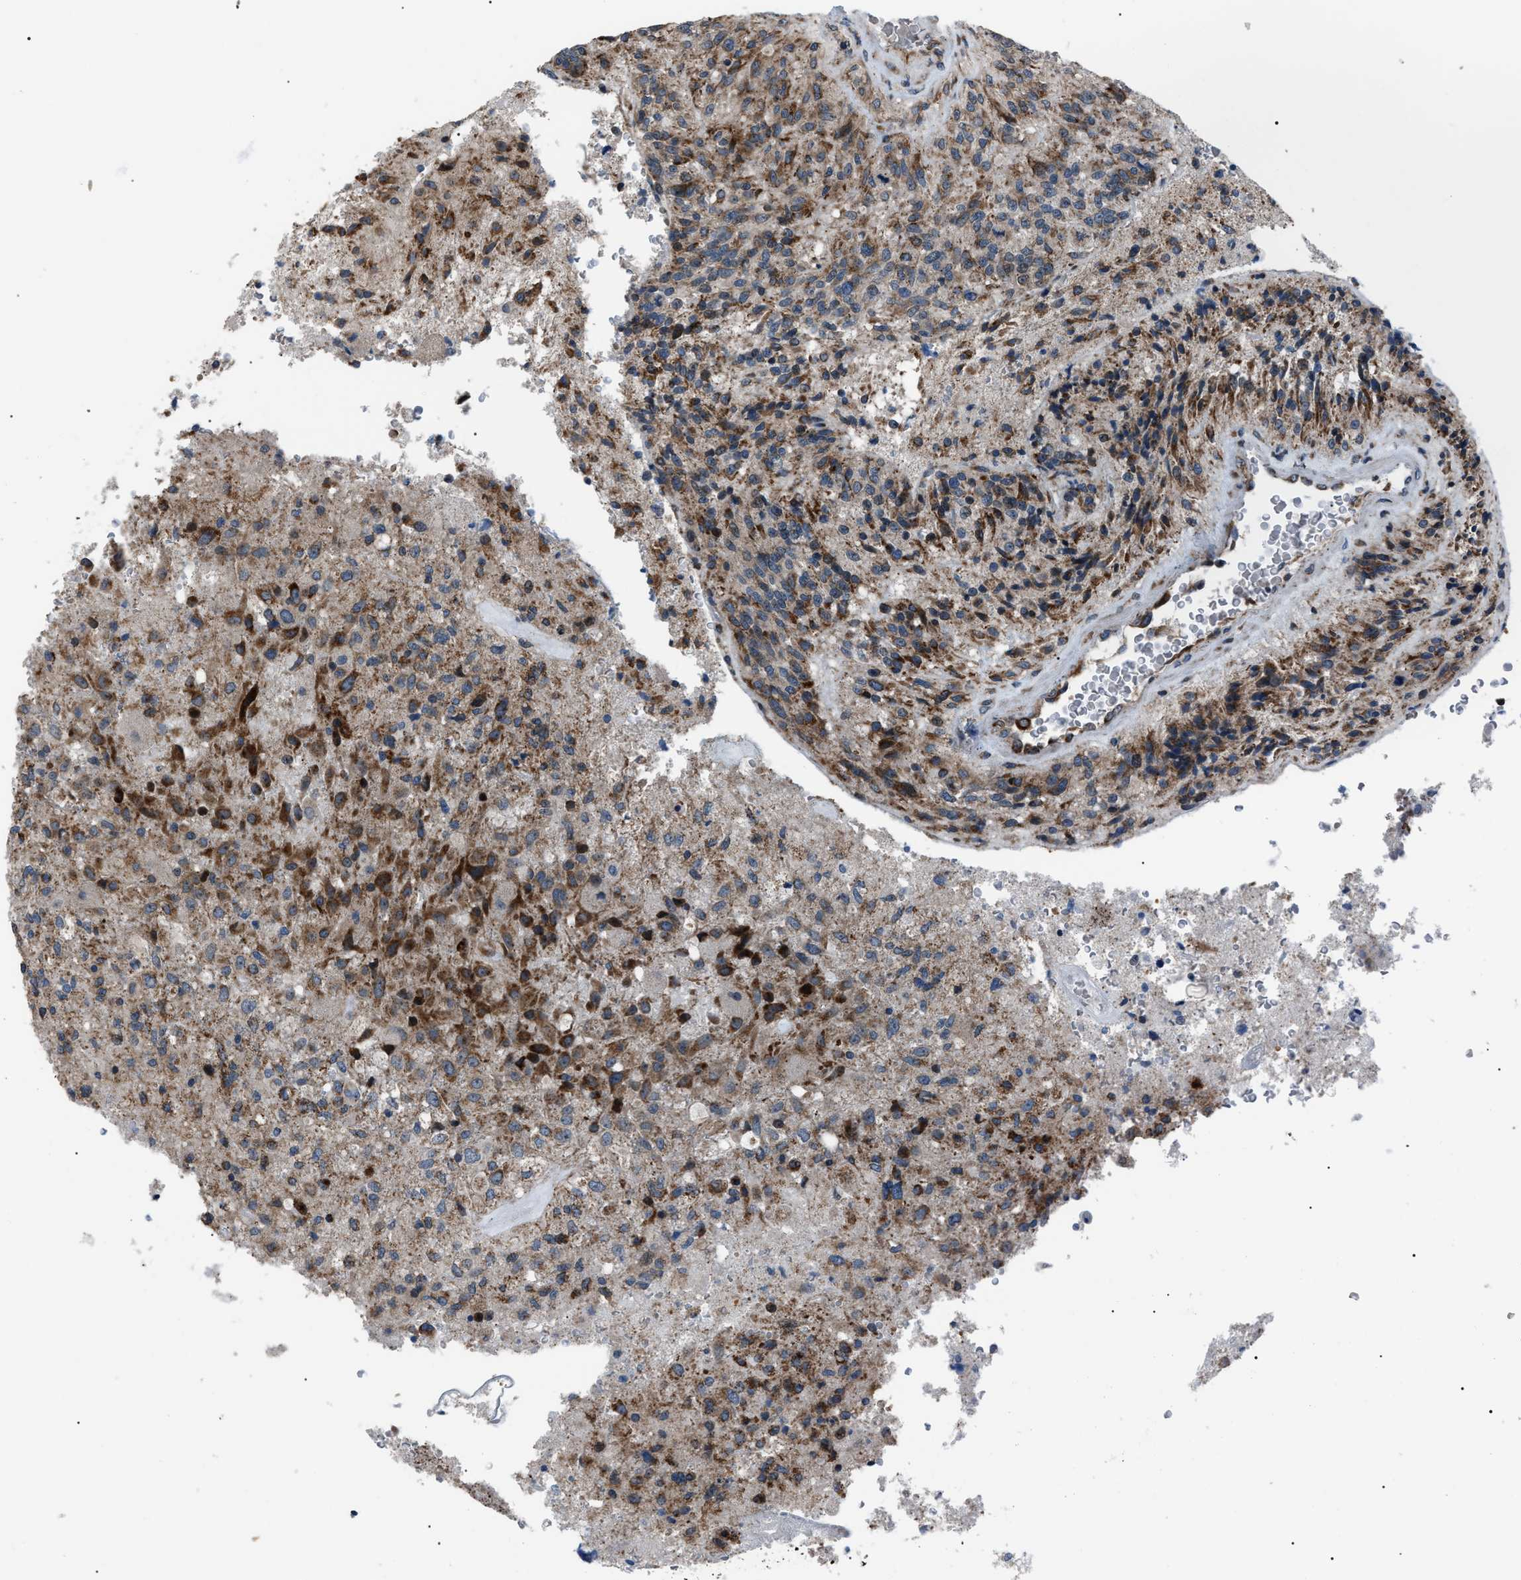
{"staining": {"intensity": "strong", "quantity": "25%-75%", "location": "cytoplasmic/membranous"}, "tissue": "glioma", "cell_type": "Tumor cells", "image_type": "cancer", "snomed": [{"axis": "morphology", "description": "Normal tissue, NOS"}, {"axis": "morphology", "description": "Glioma, malignant, High grade"}, {"axis": "topography", "description": "Cerebral cortex"}], "caption": "High-magnification brightfield microscopy of glioma stained with DAB (brown) and counterstained with hematoxylin (blue). tumor cells exhibit strong cytoplasmic/membranous expression is appreciated in approximately25%-75% of cells. (DAB (3,3'-diaminobenzidine) IHC, brown staining for protein, blue staining for nuclei).", "gene": "AGO2", "patient": {"sex": "male", "age": 77}}